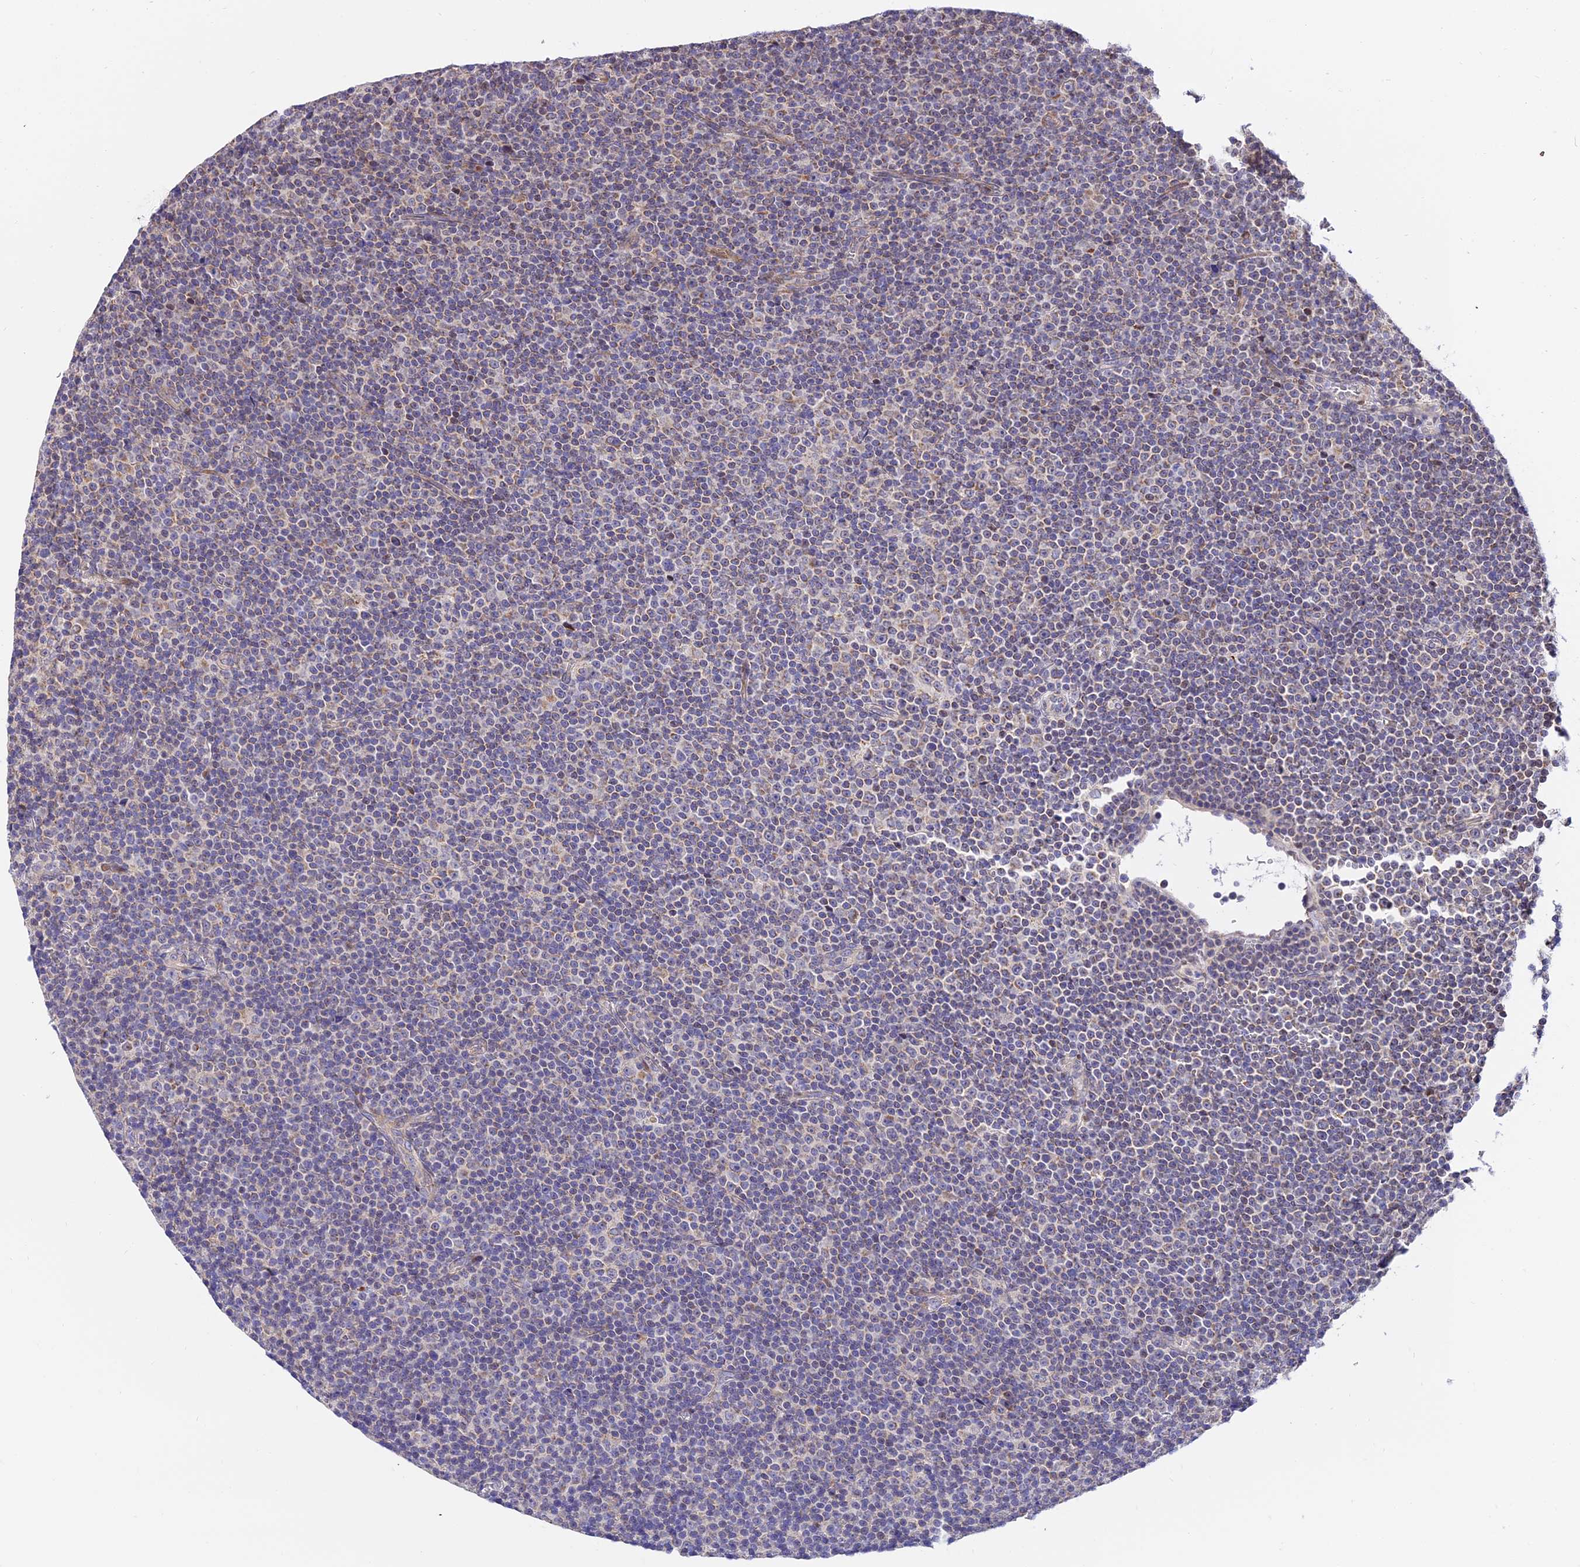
{"staining": {"intensity": "negative", "quantity": "none", "location": "none"}, "tissue": "lymphoma", "cell_type": "Tumor cells", "image_type": "cancer", "snomed": [{"axis": "morphology", "description": "Malignant lymphoma, non-Hodgkin's type, Low grade"}, {"axis": "topography", "description": "Lymph node"}], "caption": "This is an immunohistochemistry image of human lymphoma. There is no positivity in tumor cells.", "gene": "ATP5PB", "patient": {"sex": "female", "age": 67}}